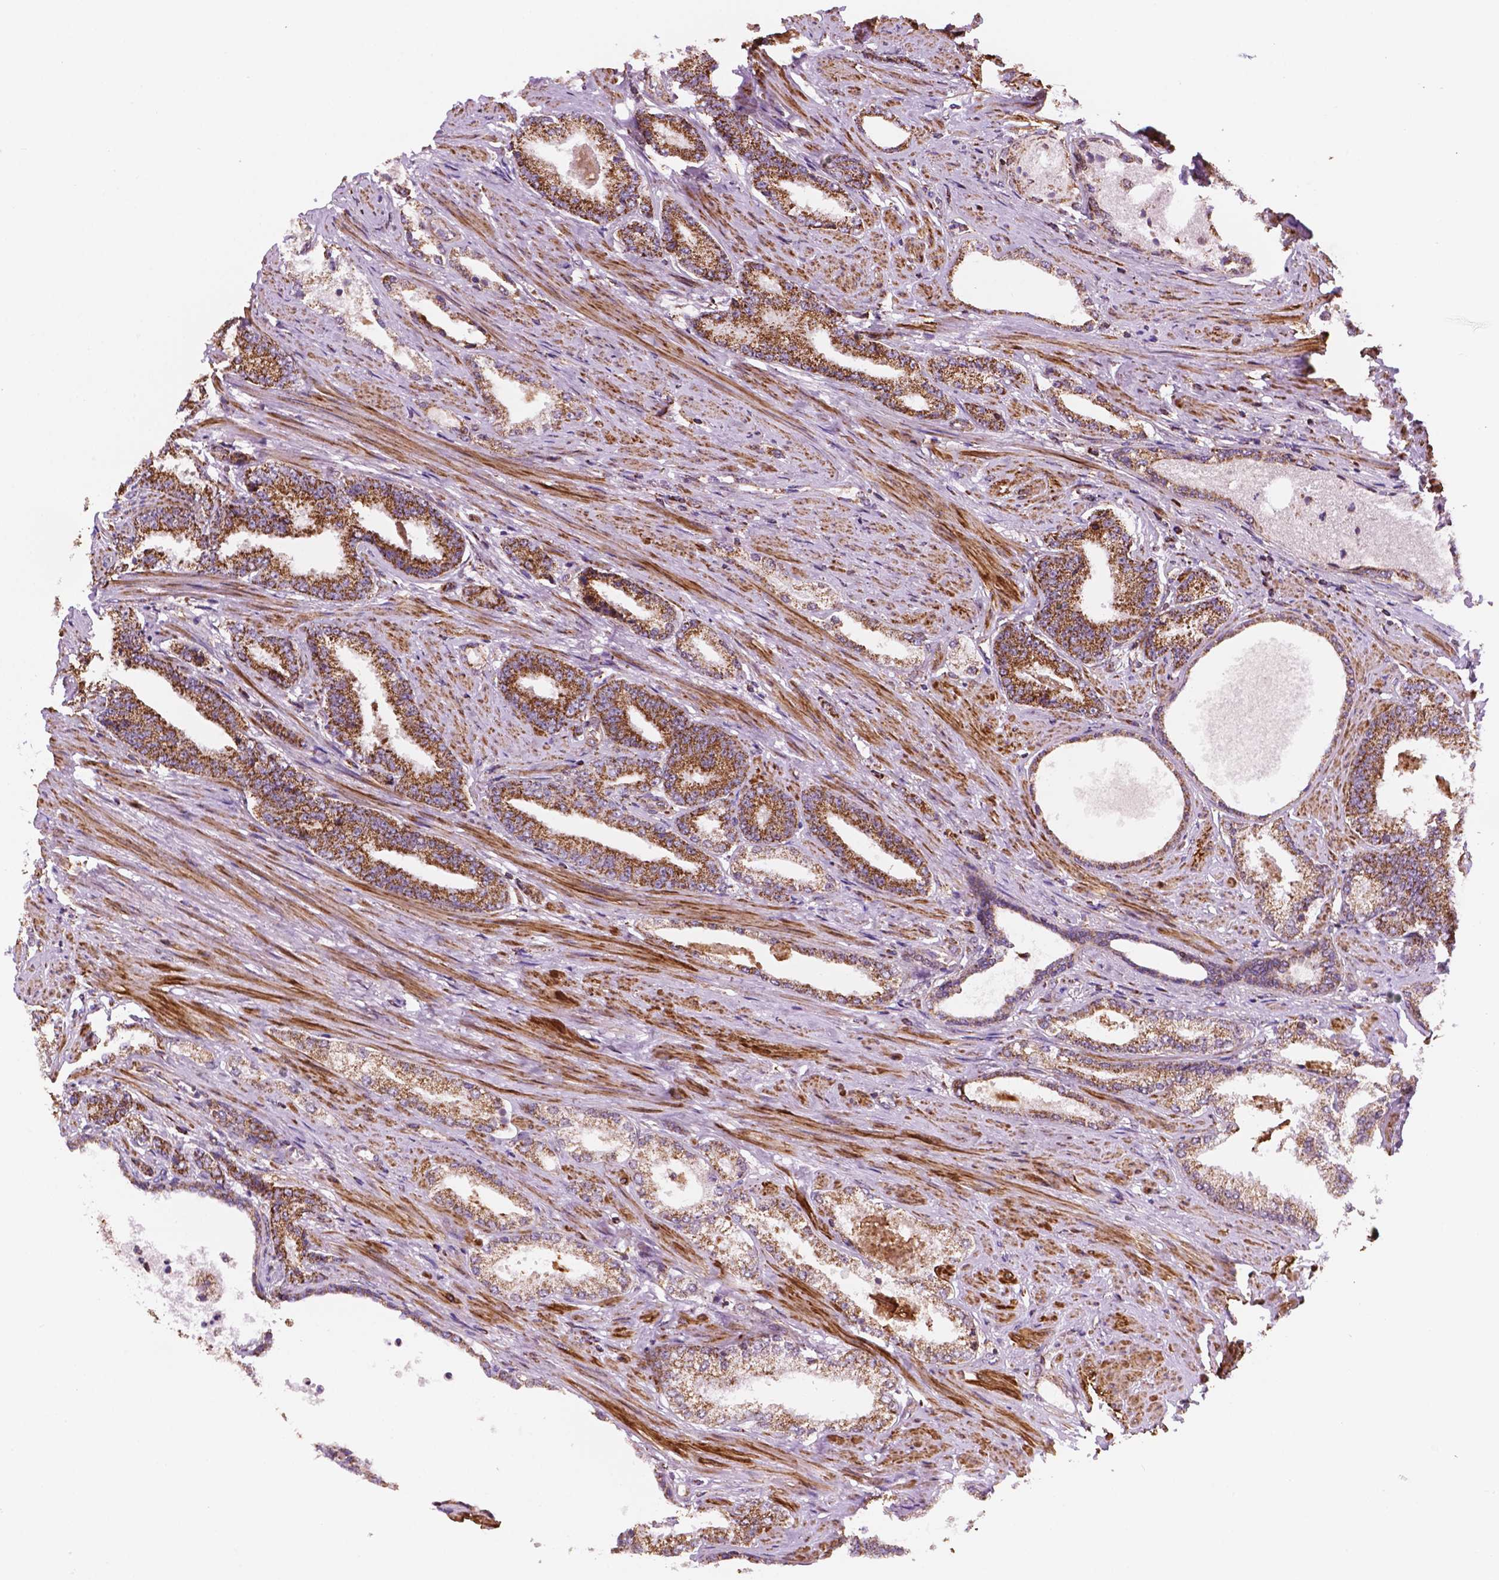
{"staining": {"intensity": "moderate", "quantity": ">75%", "location": "cytoplasmic/membranous"}, "tissue": "prostate cancer", "cell_type": "Tumor cells", "image_type": "cancer", "snomed": [{"axis": "morphology", "description": "Adenocarcinoma, High grade"}, {"axis": "topography", "description": "Prostate and seminal vesicle, NOS"}], "caption": "Immunohistochemical staining of prostate cancer (high-grade adenocarcinoma) exhibits moderate cytoplasmic/membranous protein expression in approximately >75% of tumor cells.", "gene": "GEMIN4", "patient": {"sex": "male", "age": 61}}